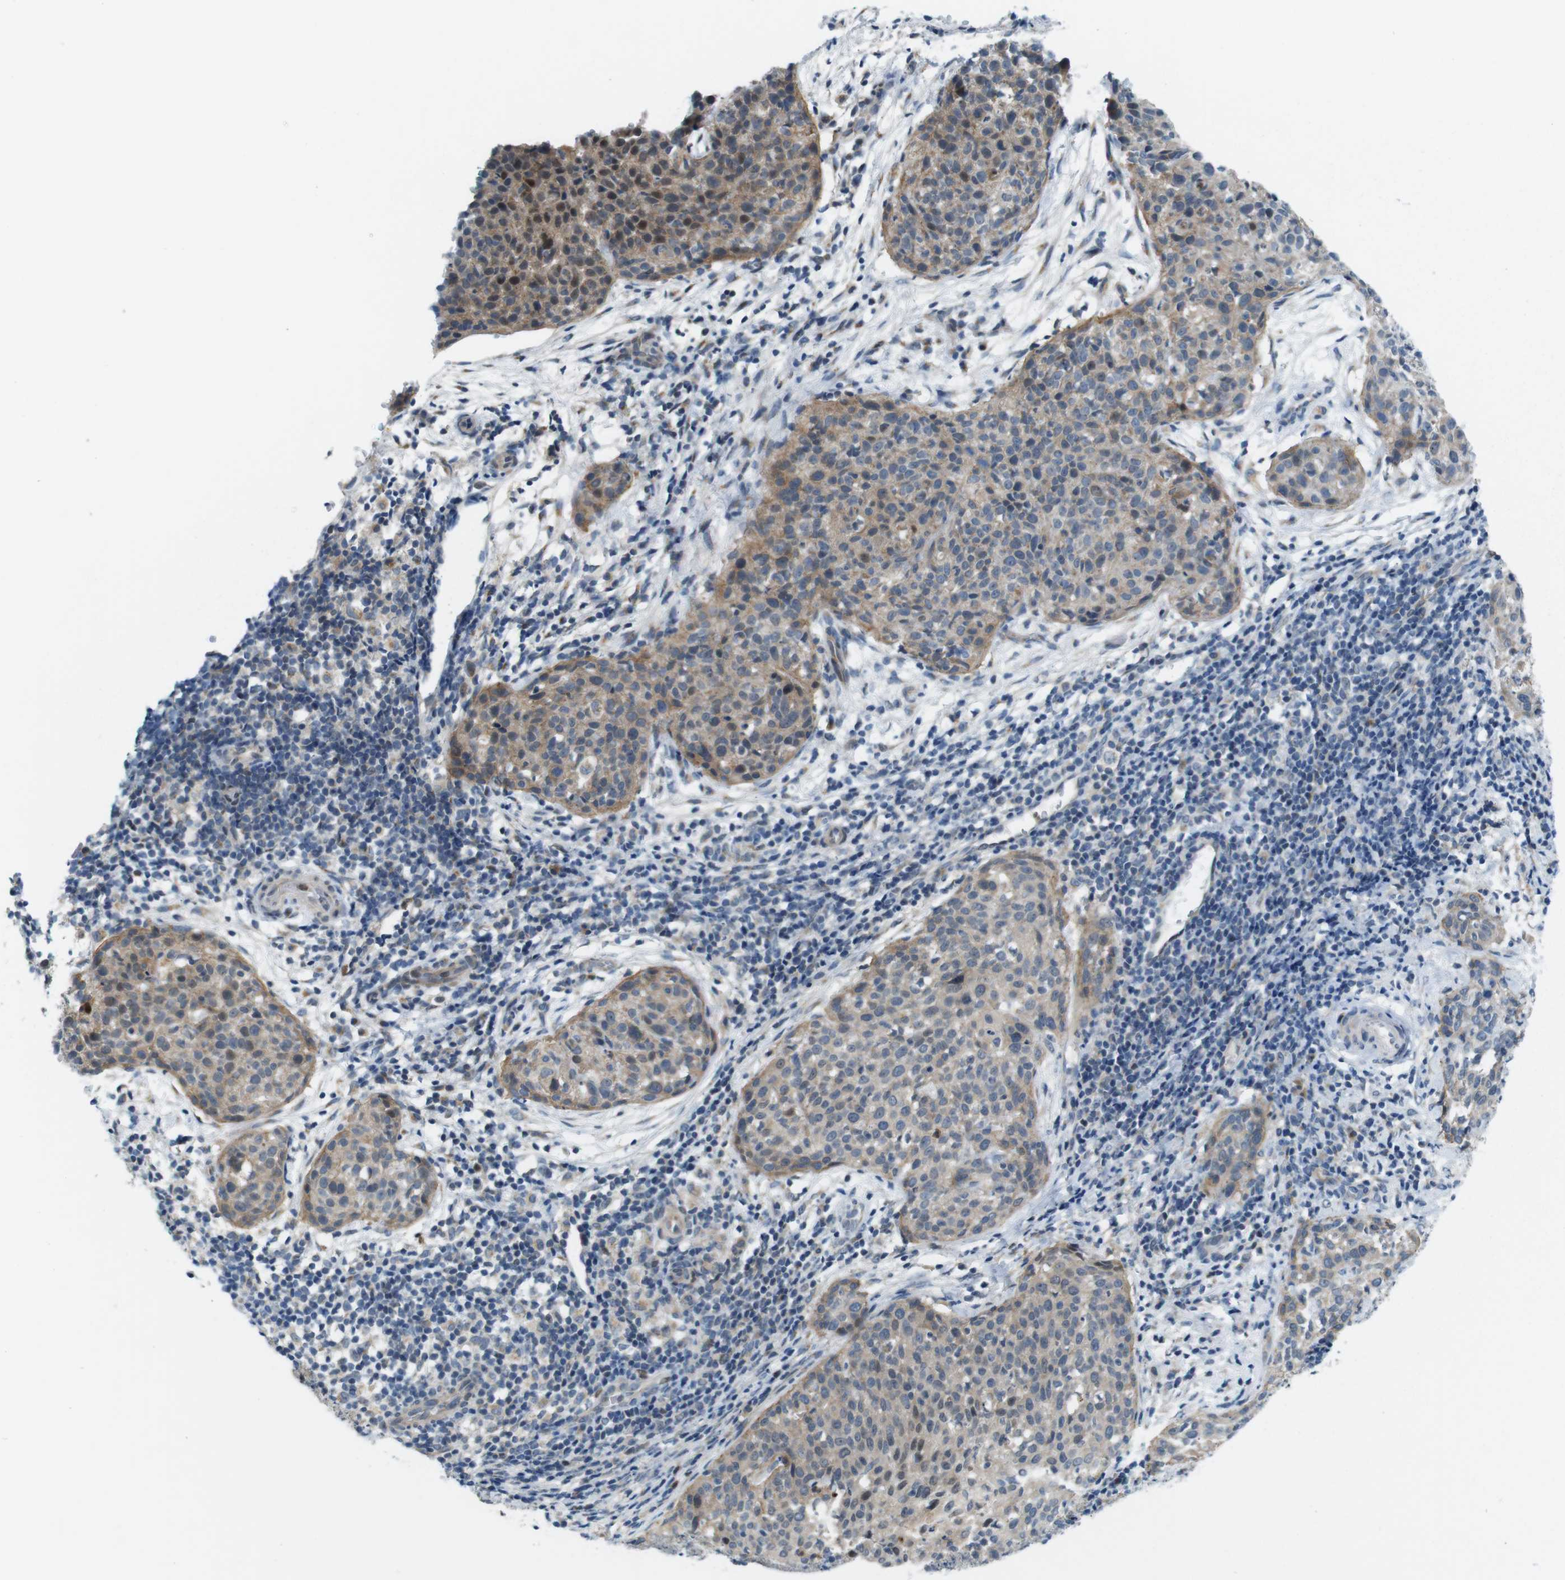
{"staining": {"intensity": "moderate", "quantity": ">75%", "location": "cytoplasmic/membranous,nuclear"}, "tissue": "cervical cancer", "cell_type": "Tumor cells", "image_type": "cancer", "snomed": [{"axis": "morphology", "description": "Squamous cell carcinoma, NOS"}, {"axis": "topography", "description": "Cervix"}], "caption": "Tumor cells display medium levels of moderate cytoplasmic/membranous and nuclear expression in about >75% of cells in human squamous cell carcinoma (cervical).", "gene": "SKI", "patient": {"sex": "female", "age": 38}}